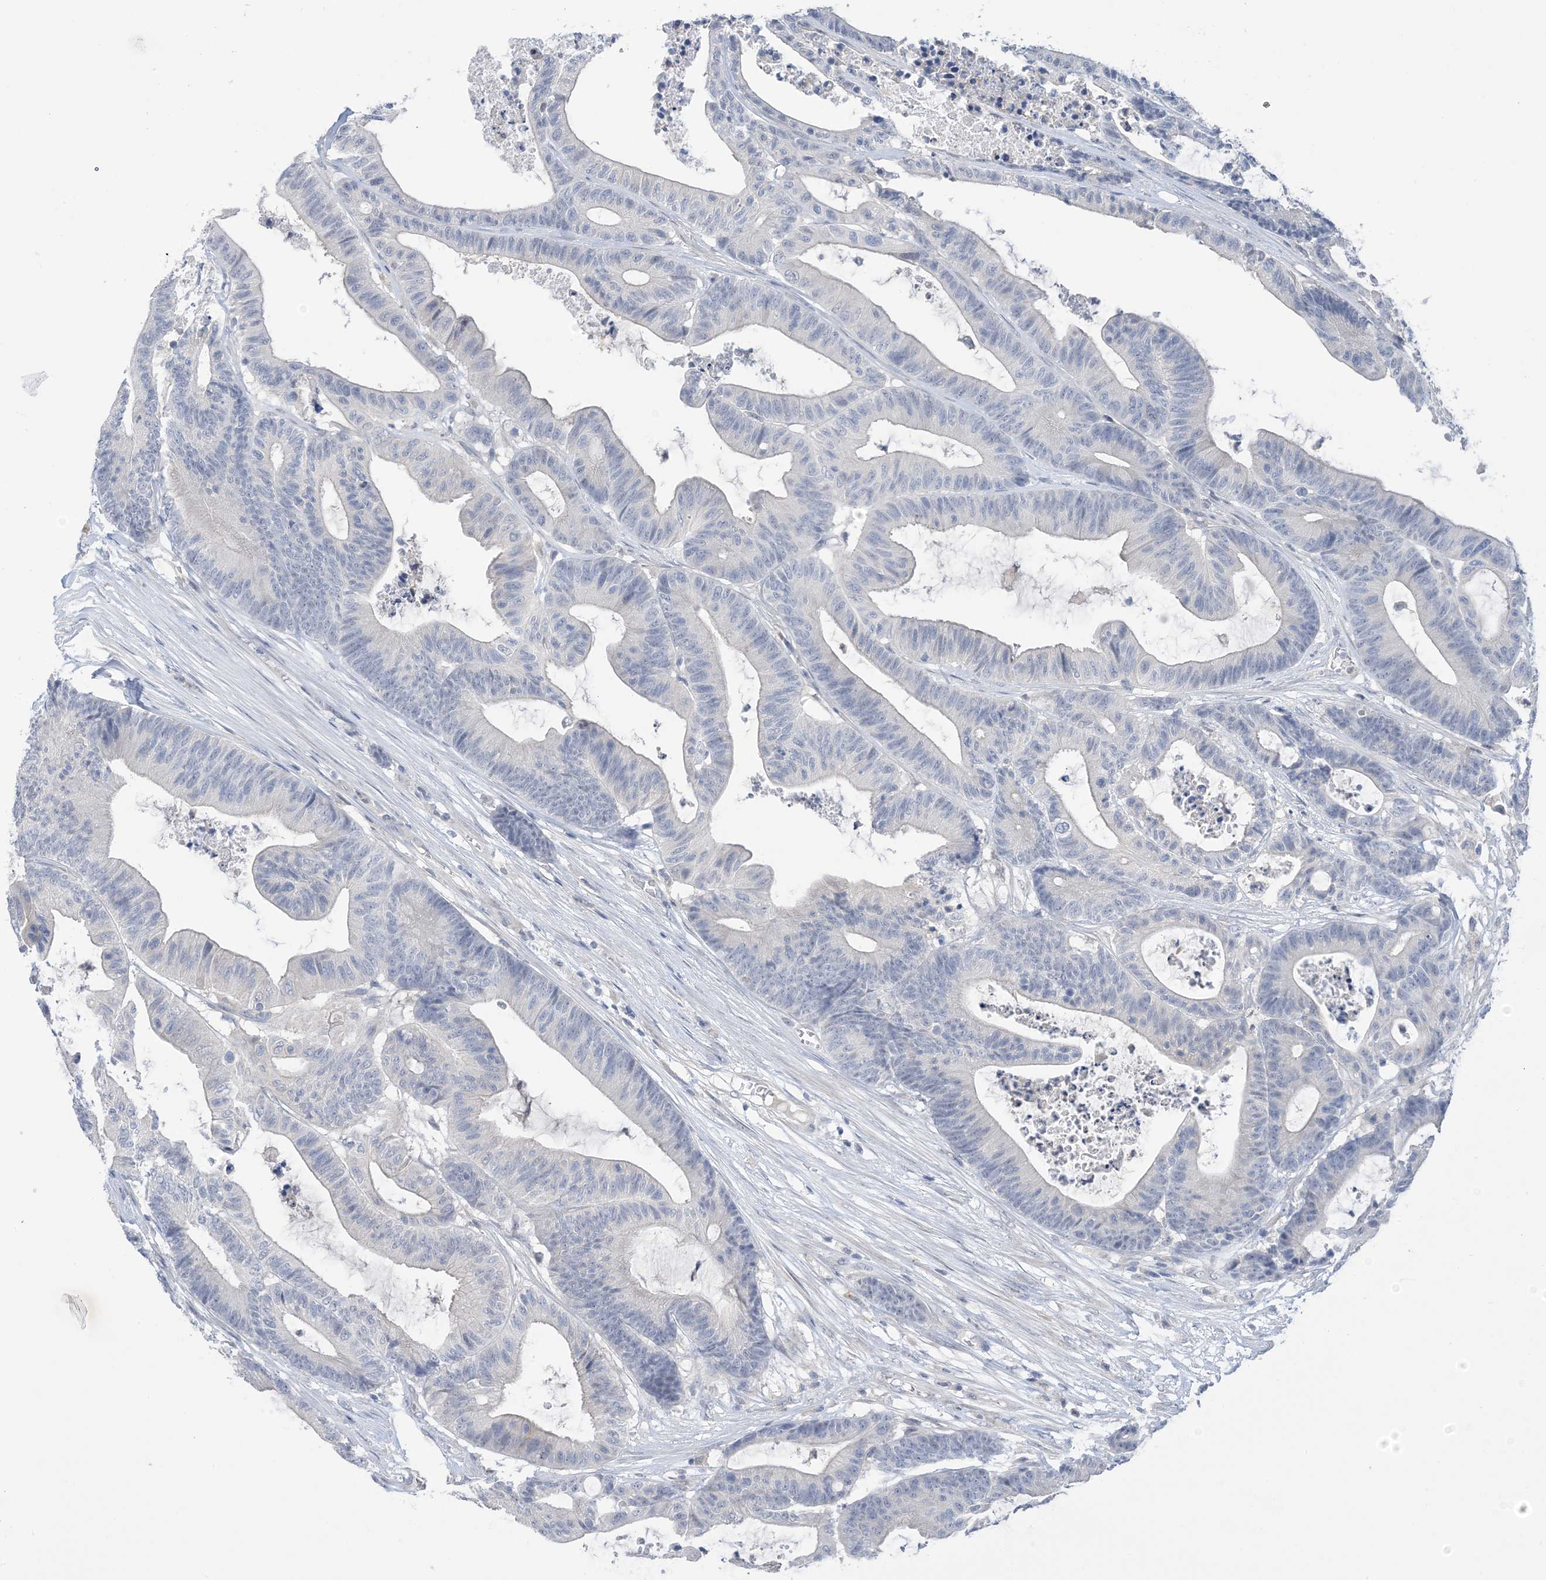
{"staining": {"intensity": "negative", "quantity": "none", "location": "none"}, "tissue": "colorectal cancer", "cell_type": "Tumor cells", "image_type": "cancer", "snomed": [{"axis": "morphology", "description": "Adenocarcinoma, NOS"}, {"axis": "topography", "description": "Colon"}], "caption": "This micrograph is of colorectal adenocarcinoma stained with immunohistochemistry to label a protein in brown with the nuclei are counter-stained blue. There is no staining in tumor cells. Nuclei are stained in blue.", "gene": "TTYH1", "patient": {"sex": "female", "age": 84}}